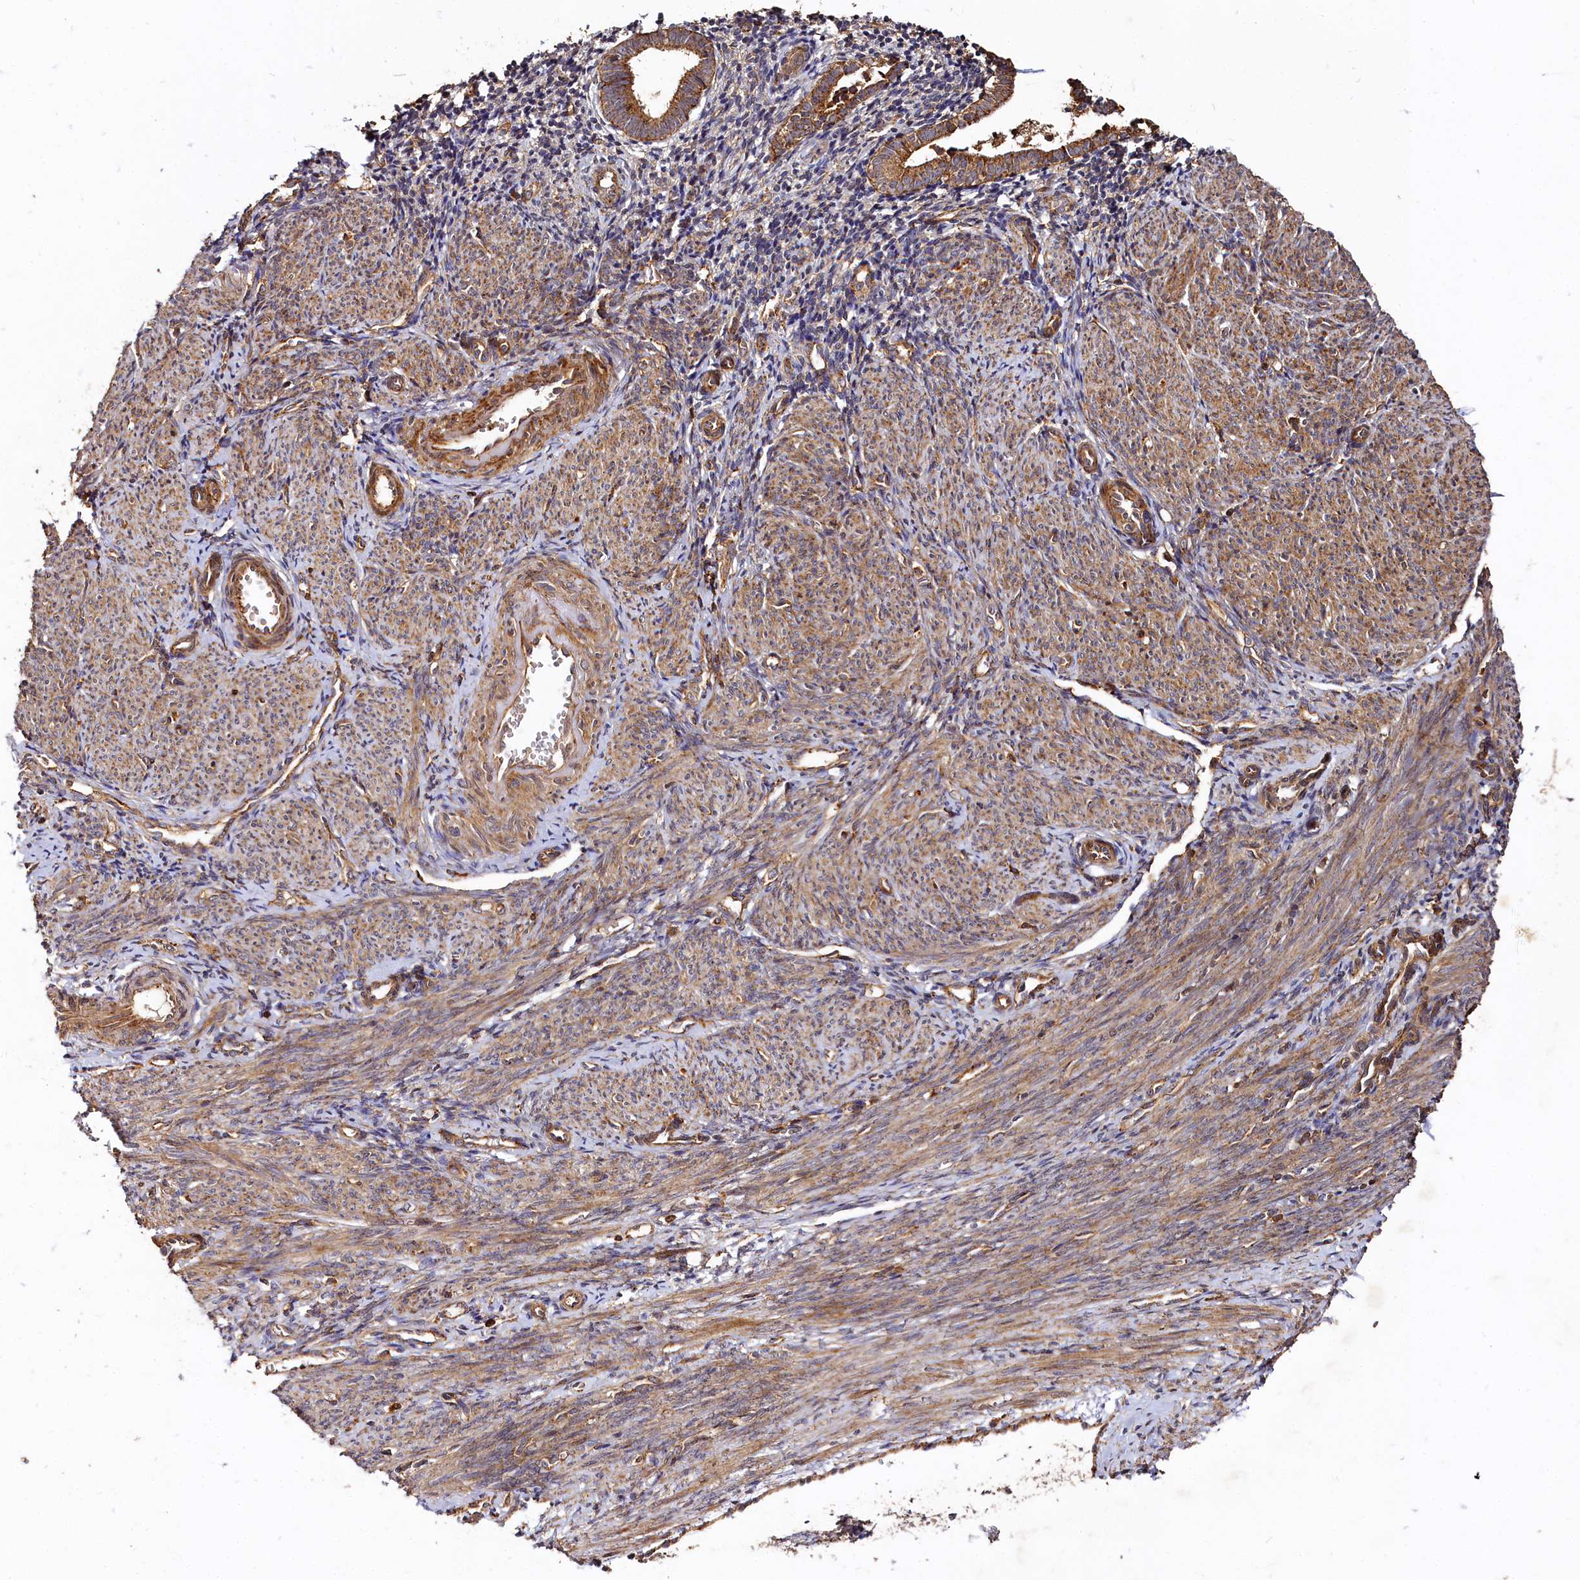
{"staining": {"intensity": "moderate", "quantity": "25%-75%", "location": "cytoplasmic/membranous"}, "tissue": "endometrium", "cell_type": "Cells in endometrial stroma", "image_type": "normal", "snomed": [{"axis": "morphology", "description": "Normal tissue, NOS"}, {"axis": "topography", "description": "Endometrium"}], "caption": "Cells in endometrial stroma exhibit medium levels of moderate cytoplasmic/membranous positivity in about 25%-75% of cells in benign human endometrium. Nuclei are stained in blue.", "gene": "WDR73", "patient": {"sex": "female", "age": 56}}